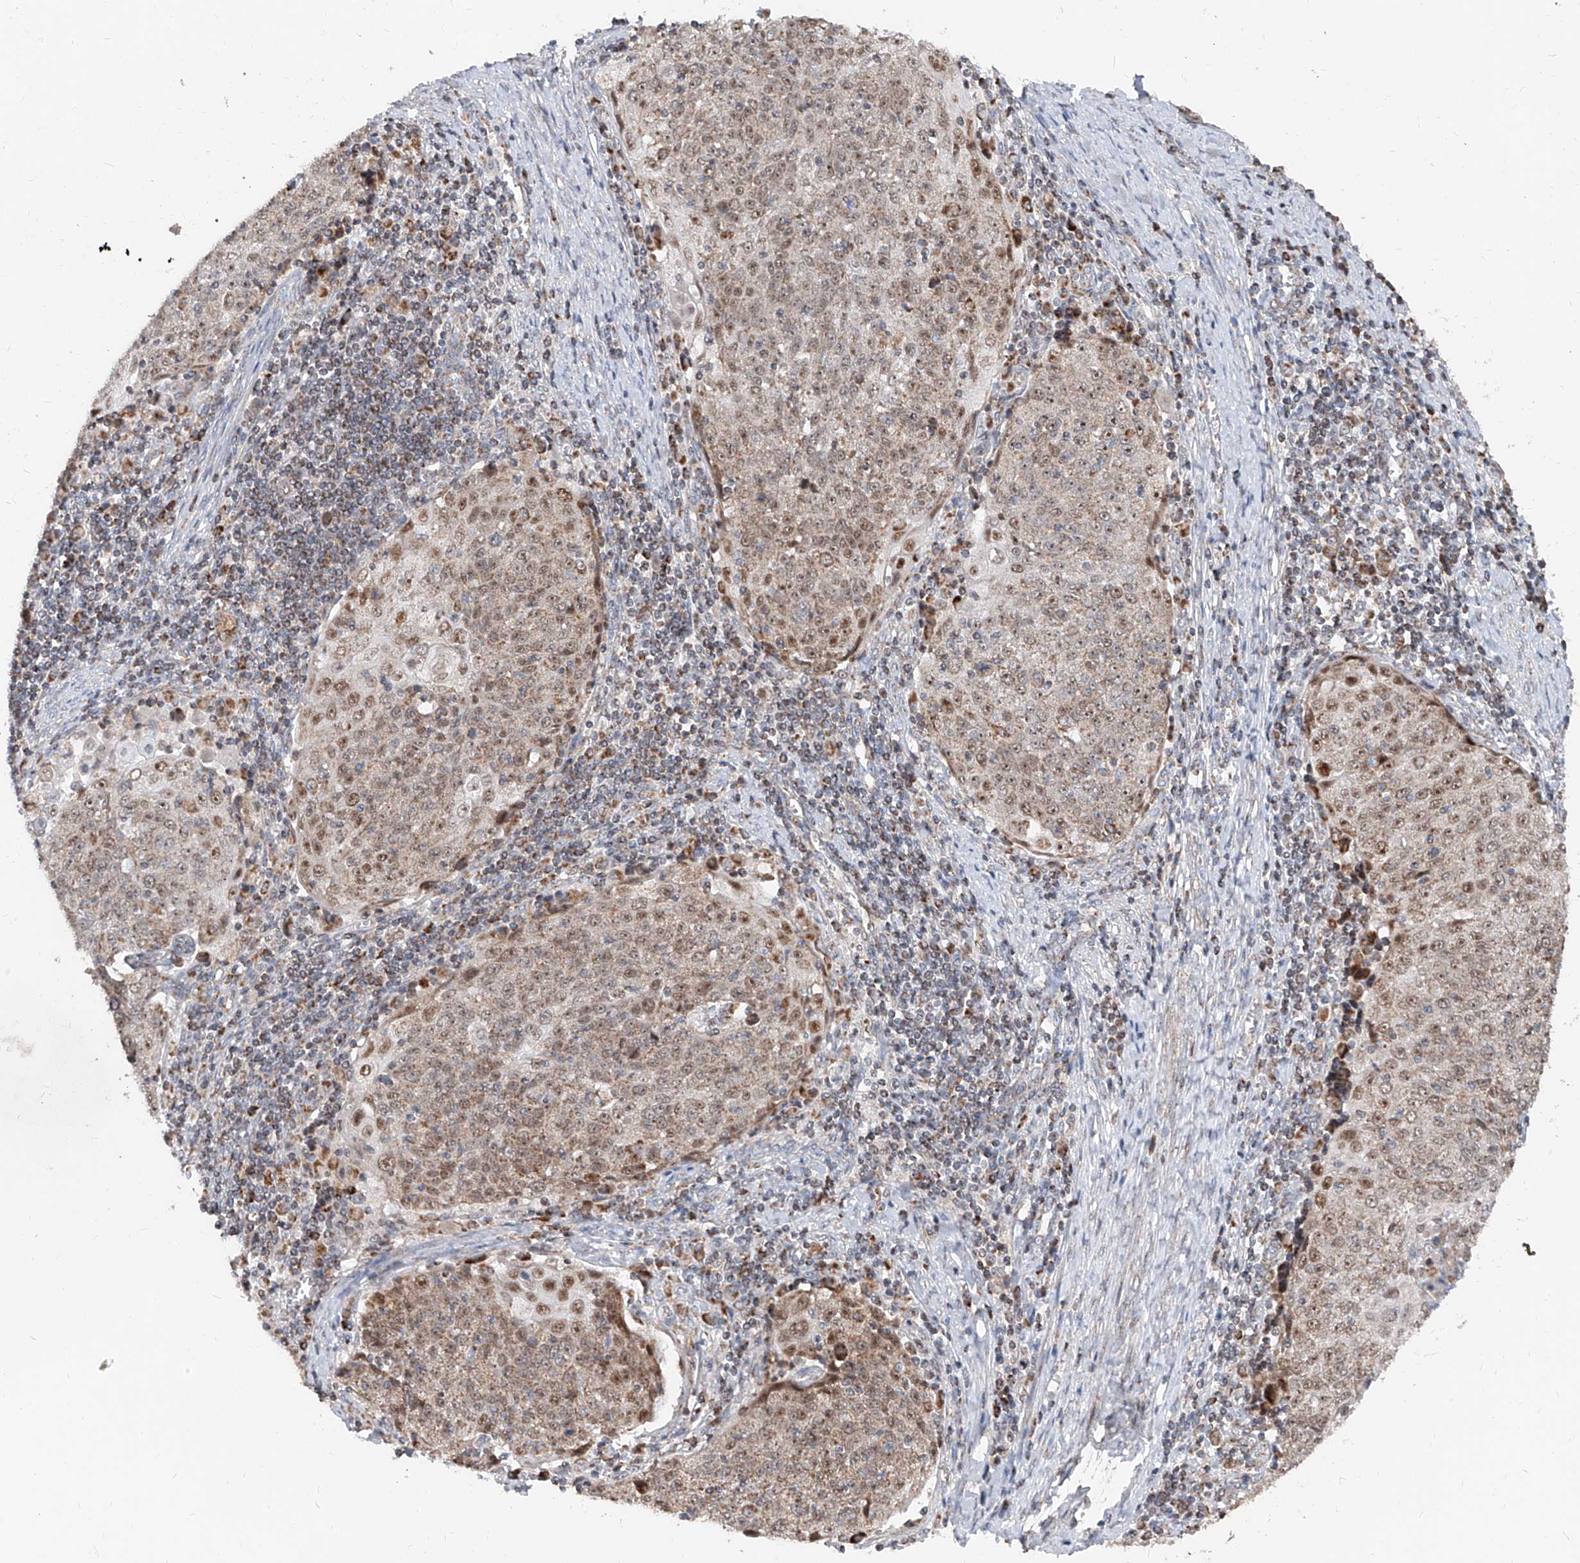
{"staining": {"intensity": "weak", "quantity": ">75%", "location": "cytoplasmic/membranous,nuclear"}, "tissue": "cervical cancer", "cell_type": "Tumor cells", "image_type": "cancer", "snomed": [{"axis": "morphology", "description": "Squamous cell carcinoma, NOS"}, {"axis": "topography", "description": "Cervix"}], "caption": "Immunohistochemistry photomicrograph of neoplastic tissue: human cervical squamous cell carcinoma stained using immunohistochemistry (IHC) displays low levels of weak protein expression localized specifically in the cytoplasmic/membranous and nuclear of tumor cells, appearing as a cytoplasmic/membranous and nuclear brown color.", "gene": "NDUFB3", "patient": {"sex": "female", "age": 48}}